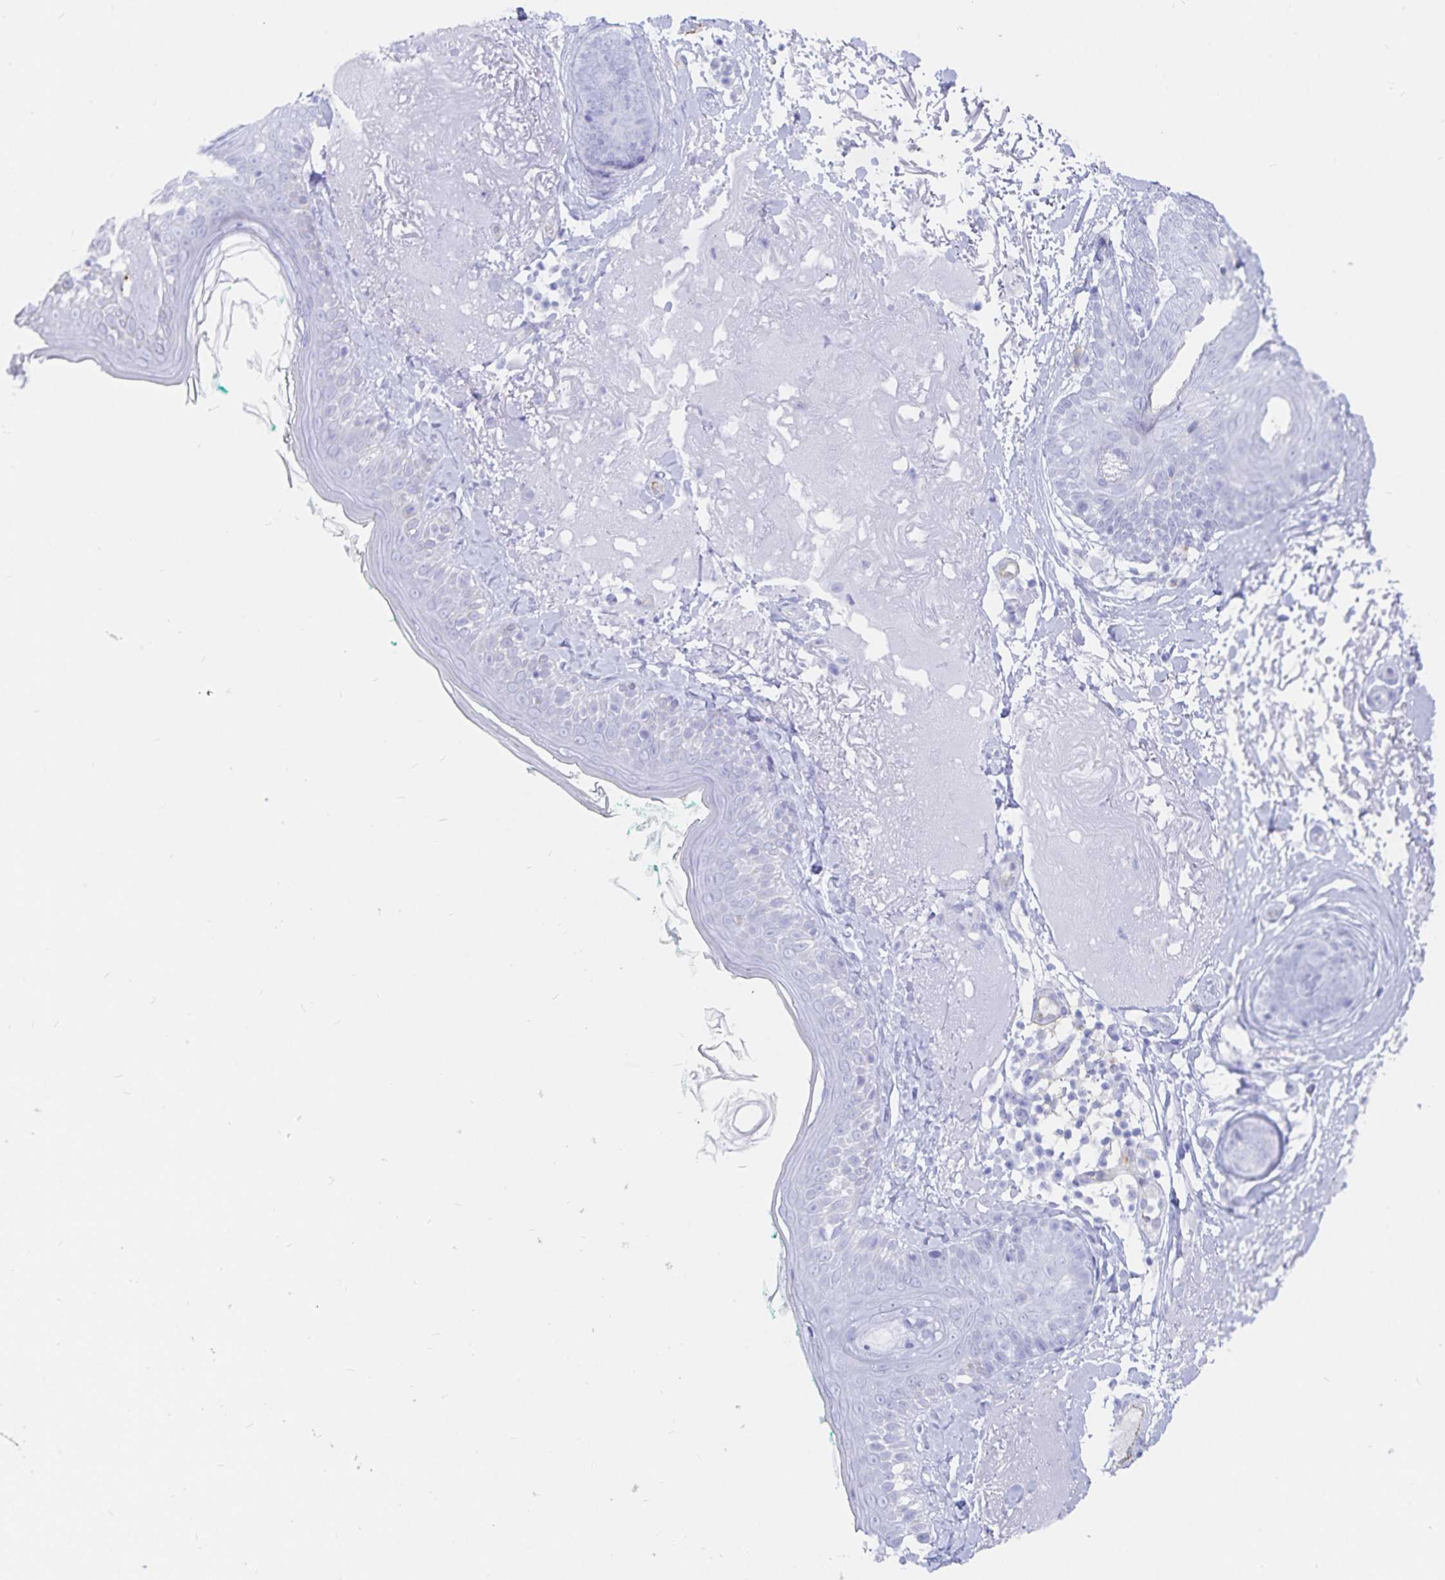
{"staining": {"intensity": "negative", "quantity": "none", "location": "none"}, "tissue": "skin", "cell_type": "Fibroblasts", "image_type": "normal", "snomed": [{"axis": "morphology", "description": "Normal tissue, NOS"}, {"axis": "topography", "description": "Skin"}], "caption": "Fibroblasts are negative for brown protein staining in normal skin. (Brightfield microscopy of DAB (3,3'-diaminobenzidine) immunohistochemistry at high magnification).", "gene": "INSL5", "patient": {"sex": "male", "age": 73}}